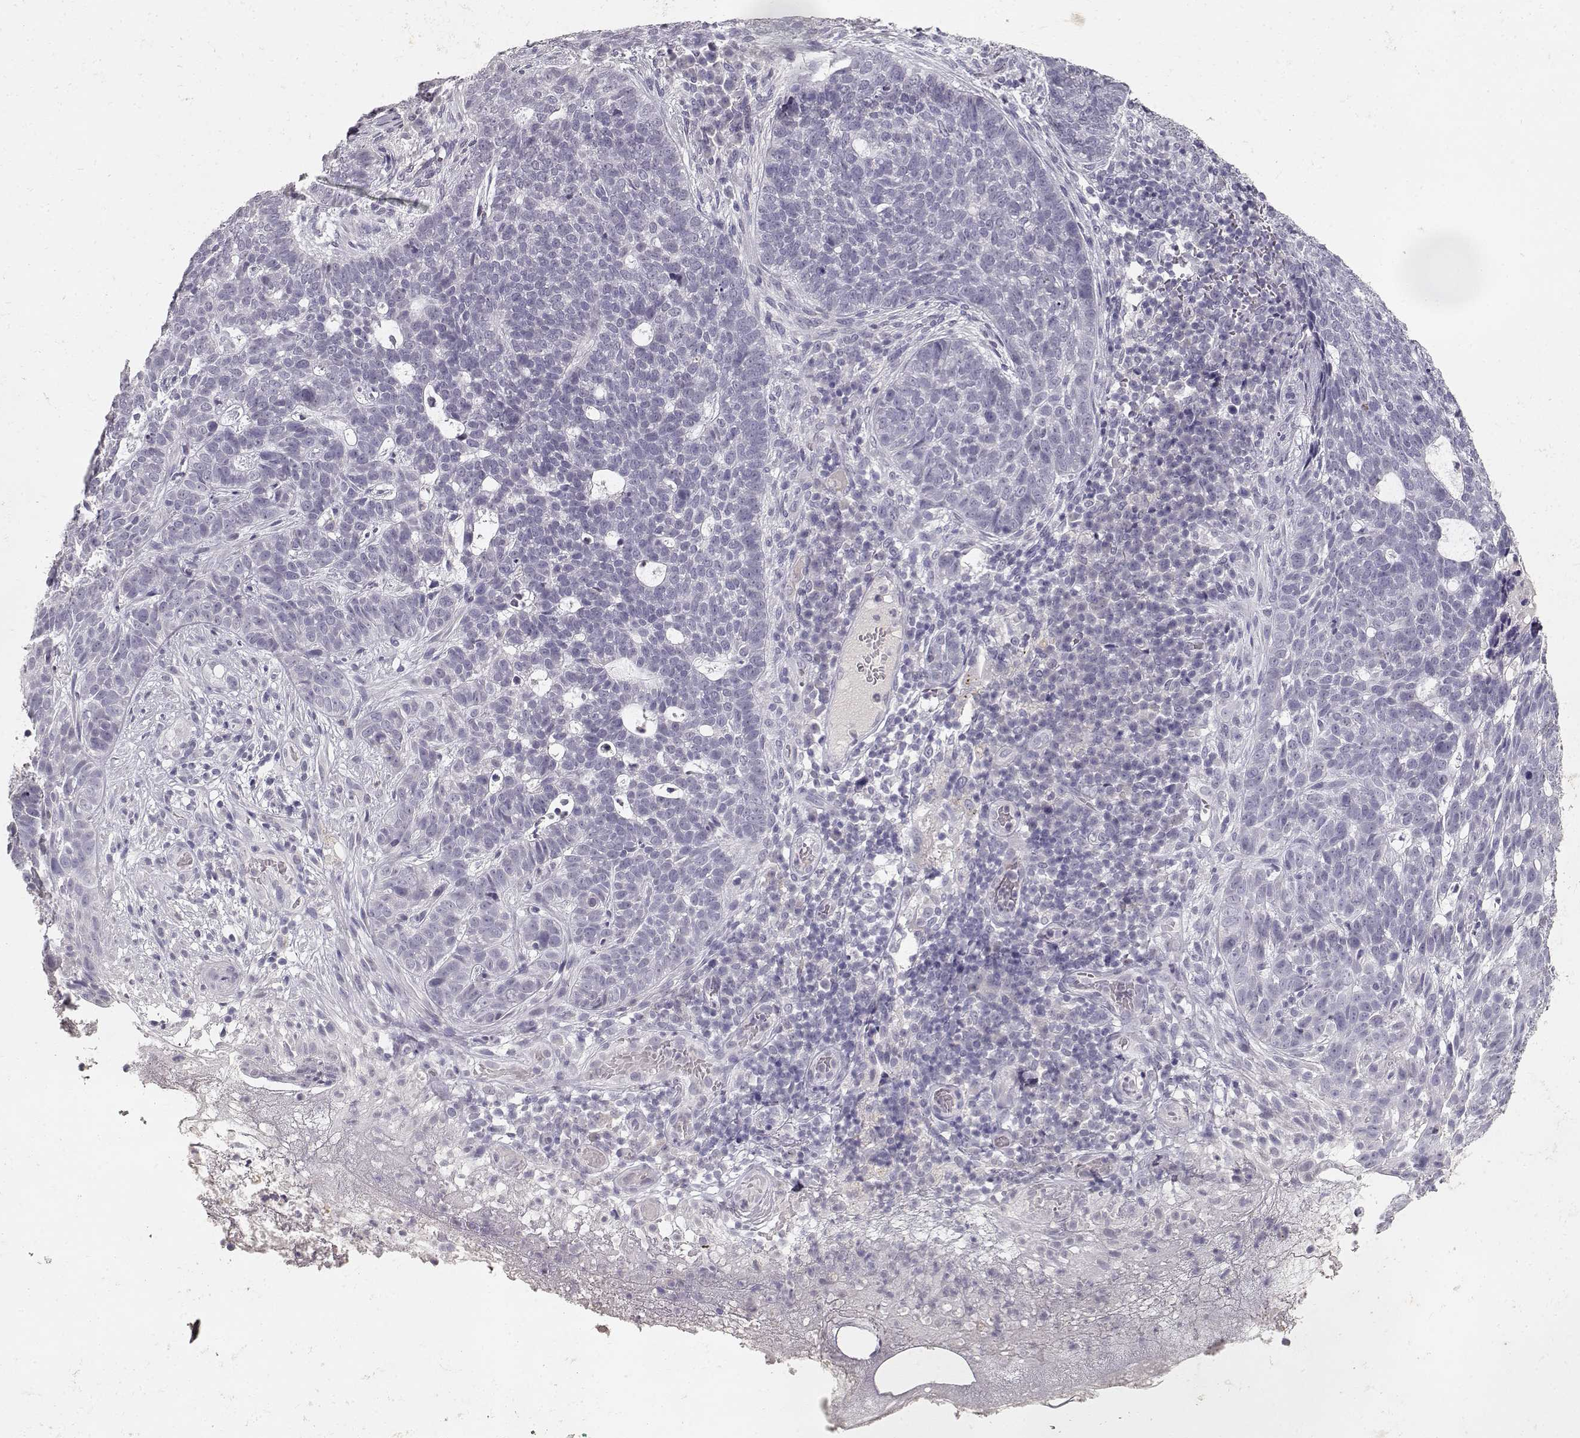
{"staining": {"intensity": "negative", "quantity": "none", "location": "none"}, "tissue": "skin cancer", "cell_type": "Tumor cells", "image_type": "cancer", "snomed": [{"axis": "morphology", "description": "Basal cell carcinoma"}, {"axis": "topography", "description": "Skin"}], "caption": "IHC photomicrograph of neoplastic tissue: human skin cancer stained with DAB (3,3'-diaminobenzidine) exhibits no significant protein positivity in tumor cells.", "gene": "TPH2", "patient": {"sex": "female", "age": 69}}